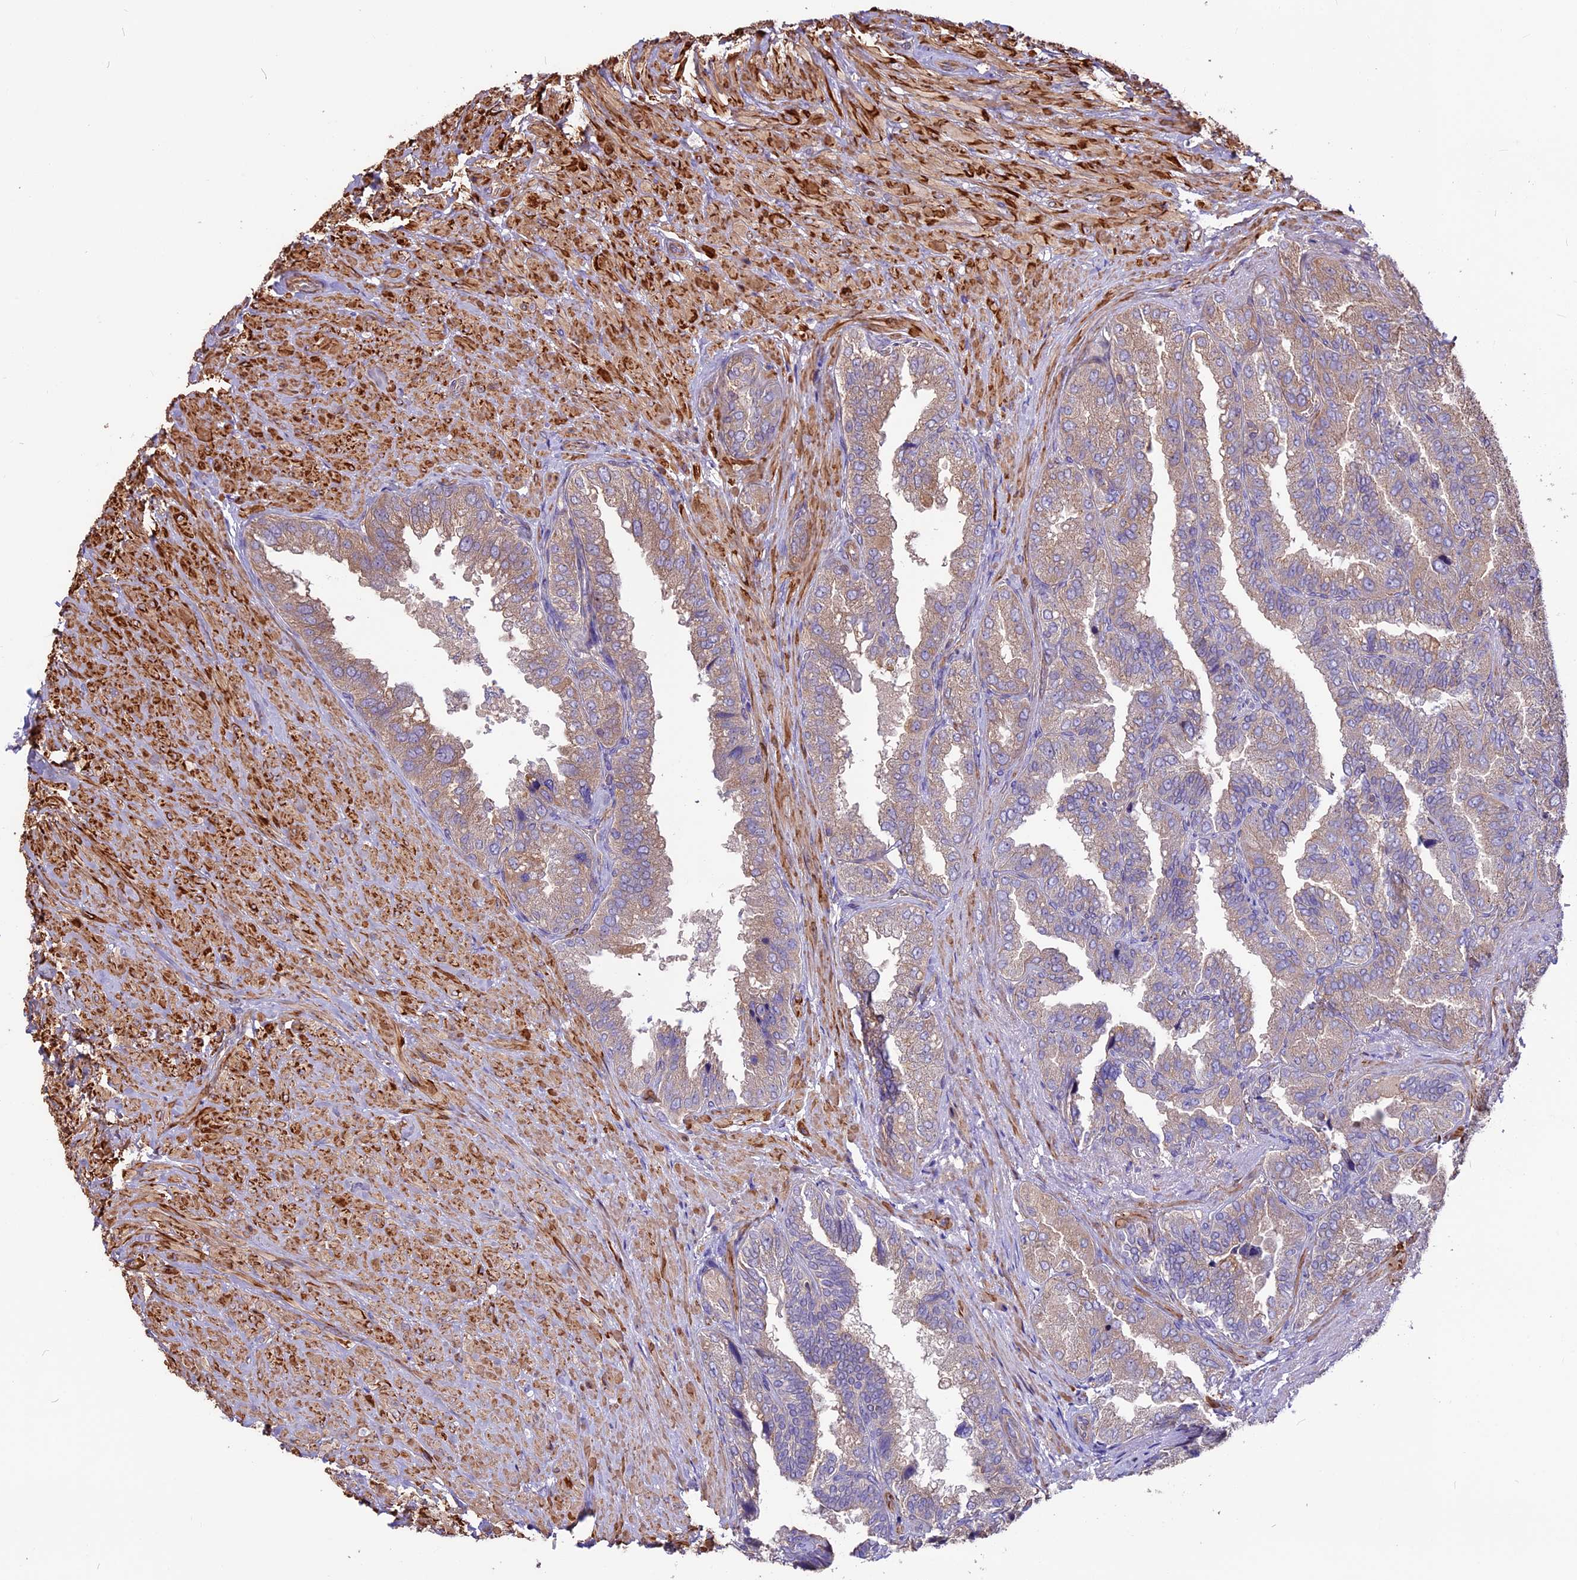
{"staining": {"intensity": "moderate", "quantity": "25%-75%", "location": "cytoplasmic/membranous"}, "tissue": "seminal vesicle", "cell_type": "Glandular cells", "image_type": "normal", "snomed": [{"axis": "morphology", "description": "Normal tissue, NOS"}, {"axis": "topography", "description": "Seminal veicle"}, {"axis": "topography", "description": "Peripheral nerve tissue"}], "caption": "A brown stain shows moderate cytoplasmic/membranous expression of a protein in glandular cells of benign human seminal vesicle. (IHC, brightfield microscopy, high magnification).", "gene": "ANO3", "patient": {"sex": "male", "age": 63}}